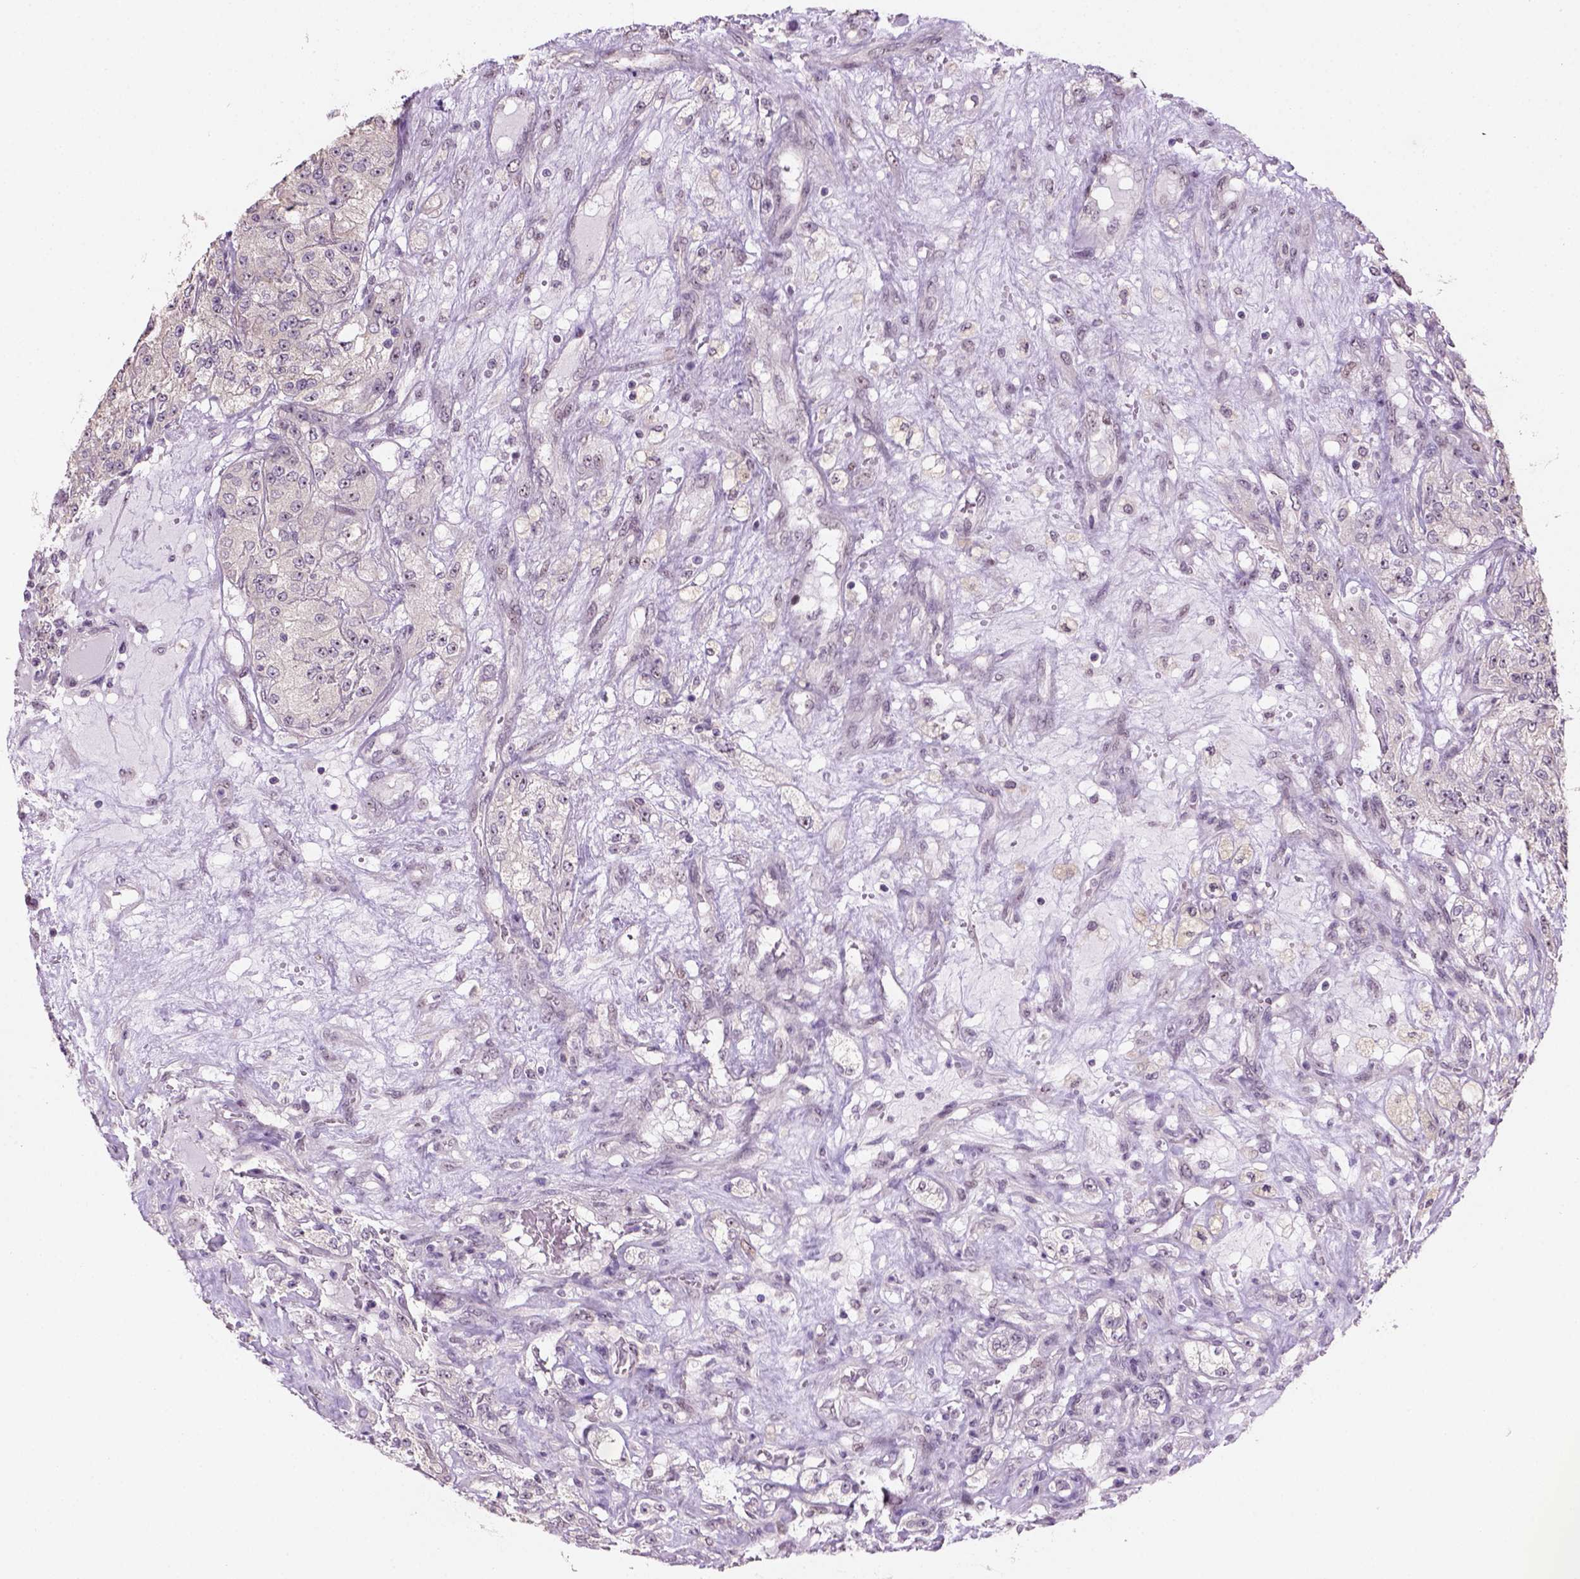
{"staining": {"intensity": "negative", "quantity": "none", "location": "none"}, "tissue": "renal cancer", "cell_type": "Tumor cells", "image_type": "cancer", "snomed": [{"axis": "morphology", "description": "Adenocarcinoma, NOS"}, {"axis": "topography", "description": "Kidney"}], "caption": "DAB immunohistochemical staining of renal adenocarcinoma shows no significant staining in tumor cells. (DAB (3,3'-diaminobenzidine) IHC, high magnification).", "gene": "DDX50", "patient": {"sex": "female", "age": 63}}